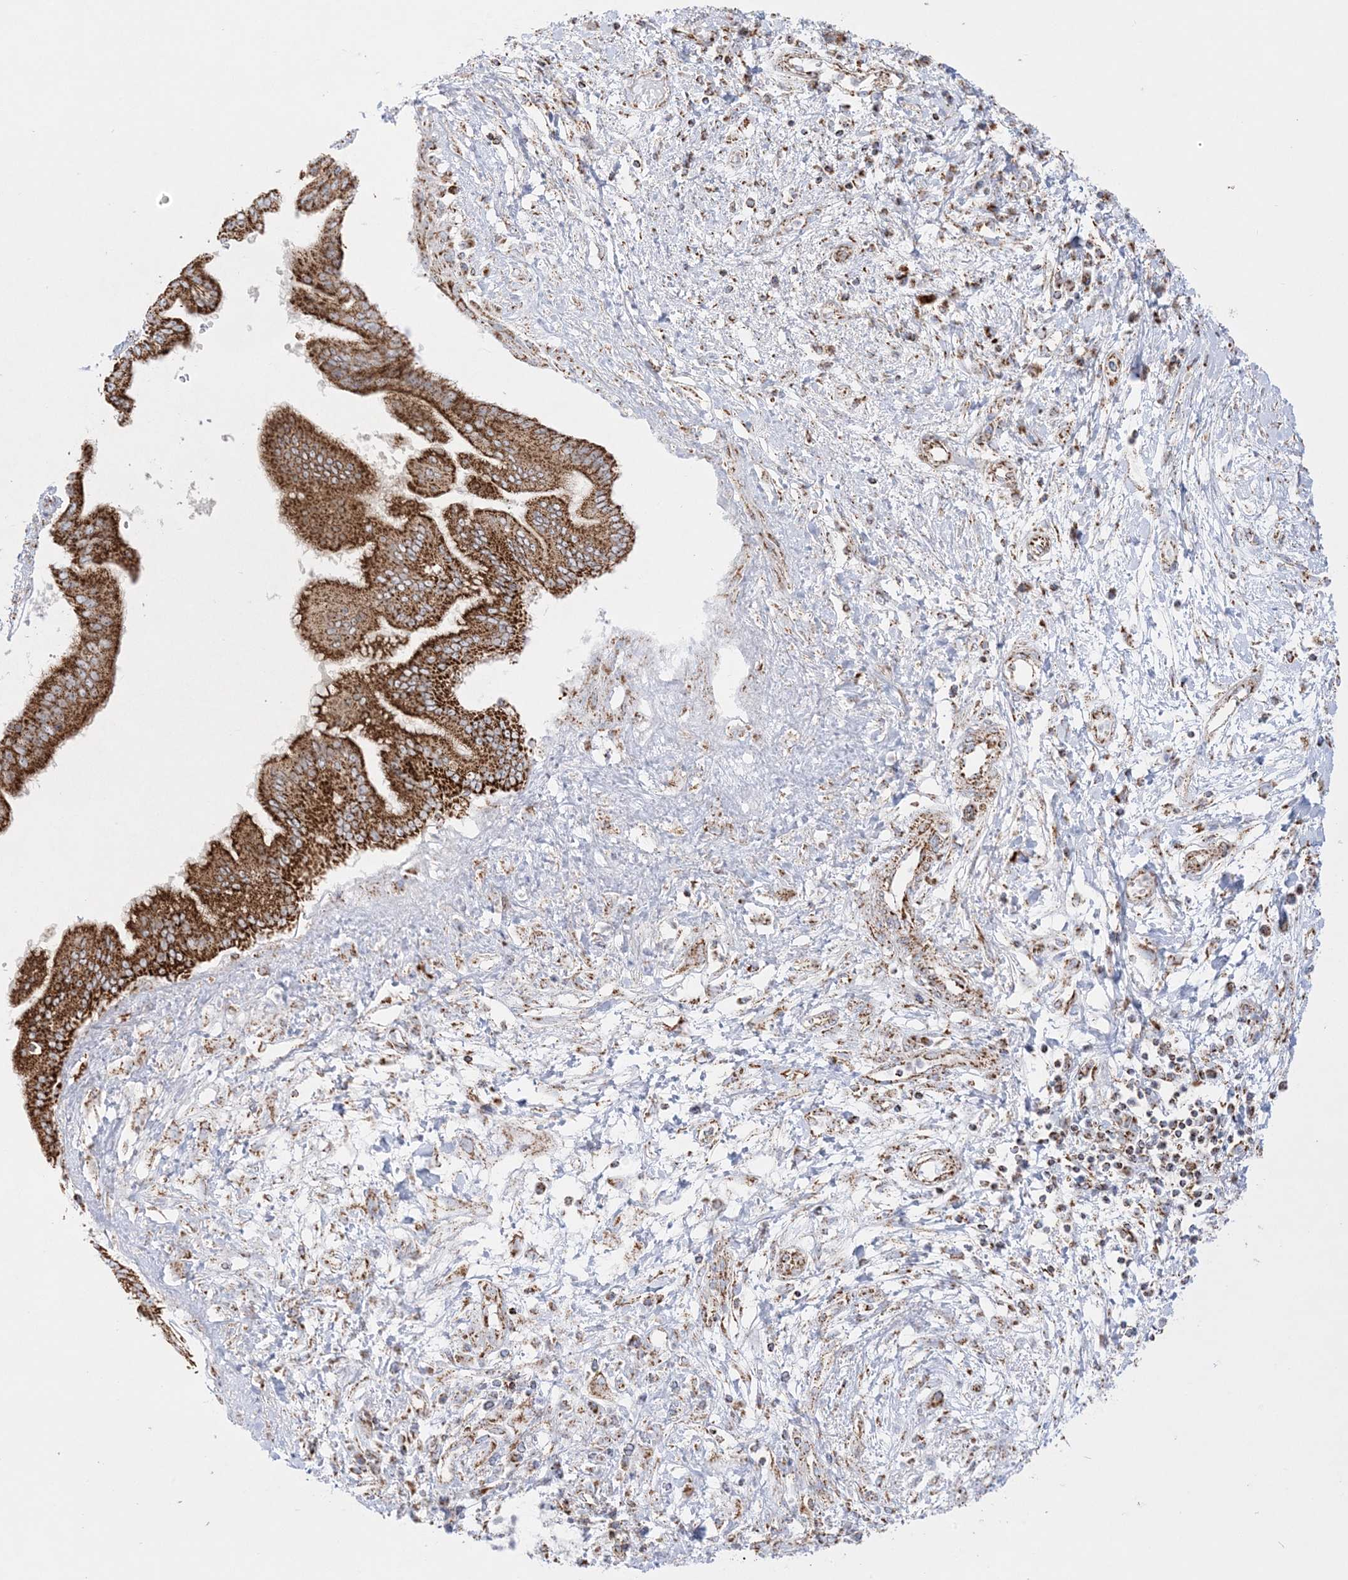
{"staining": {"intensity": "strong", "quantity": ">75%", "location": "cytoplasmic/membranous"}, "tissue": "pancreatic cancer", "cell_type": "Tumor cells", "image_type": "cancer", "snomed": [{"axis": "morphology", "description": "Adenocarcinoma, NOS"}, {"axis": "topography", "description": "Pancreas"}], "caption": "Approximately >75% of tumor cells in human pancreatic adenocarcinoma exhibit strong cytoplasmic/membranous protein positivity as visualized by brown immunohistochemical staining.", "gene": "MRPS36", "patient": {"sex": "female", "age": 56}}